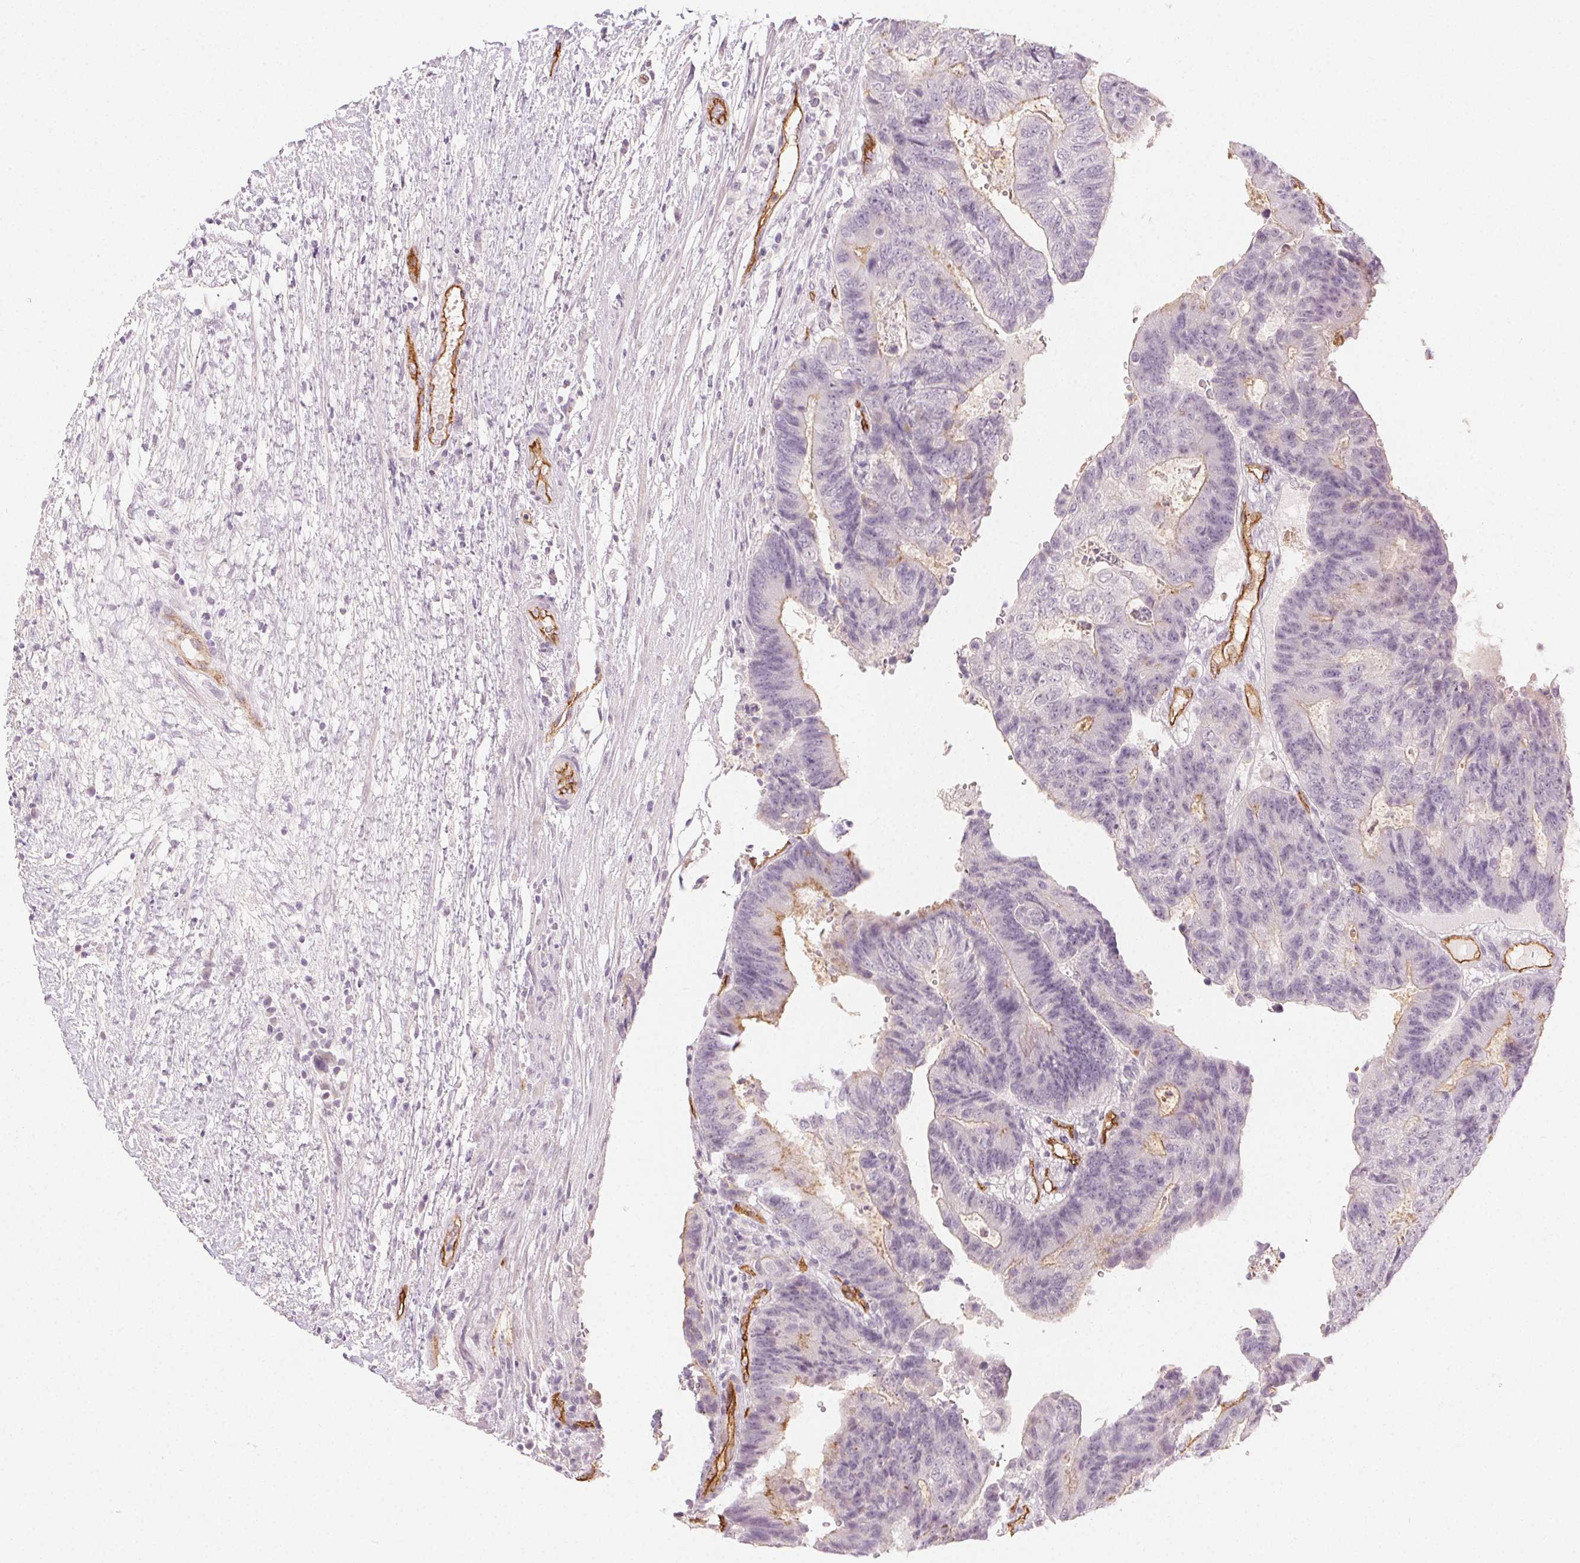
{"staining": {"intensity": "moderate", "quantity": "<25%", "location": "cytoplasmic/membranous"}, "tissue": "colorectal cancer", "cell_type": "Tumor cells", "image_type": "cancer", "snomed": [{"axis": "morphology", "description": "Adenocarcinoma, NOS"}, {"axis": "topography", "description": "Colon"}], "caption": "DAB immunohistochemical staining of colorectal adenocarcinoma shows moderate cytoplasmic/membranous protein expression in about <25% of tumor cells.", "gene": "PODXL", "patient": {"sex": "female", "age": 48}}